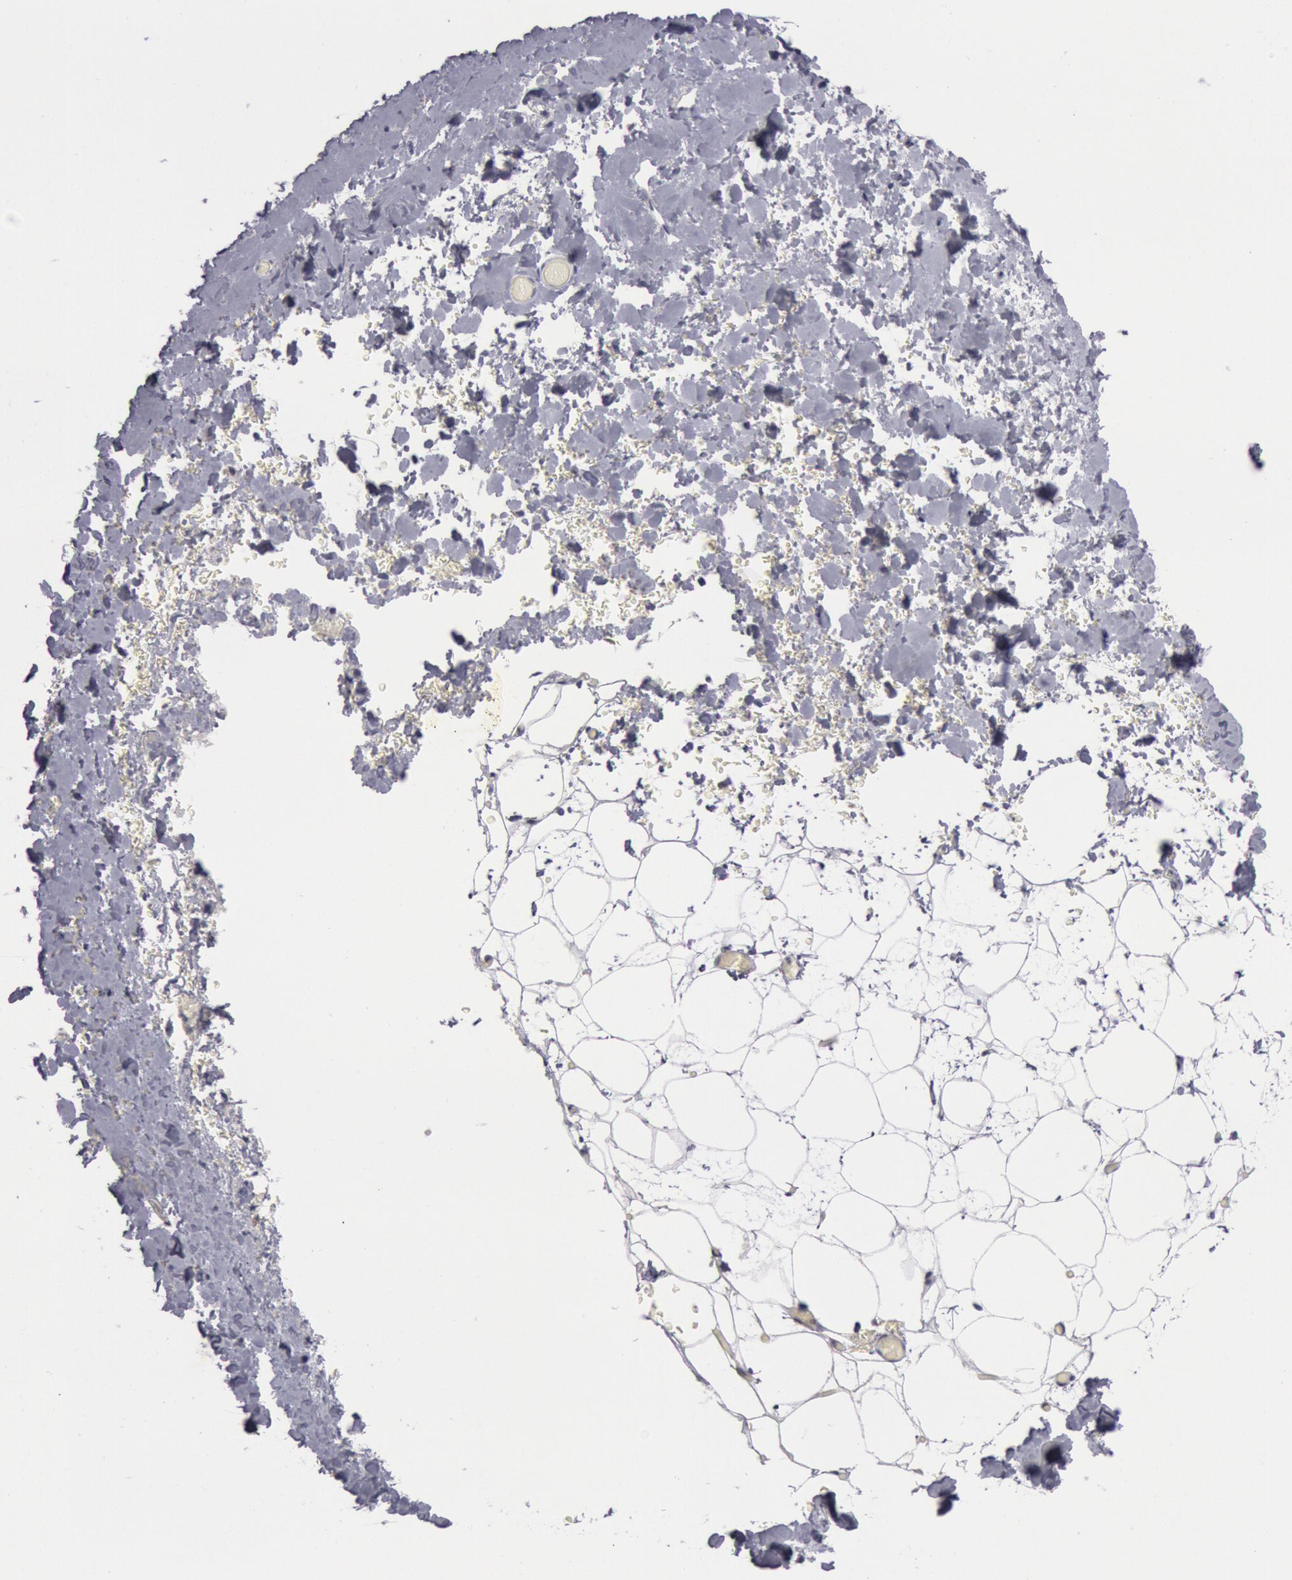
{"staining": {"intensity": "negative", "quantity": "none", "location": "none"}, "tissue": "breast", "cell_type": "Adipocytes", "image_type": "normal", "snomed": [{"axis": "morphology", "description": "Normal tissue, NOS"}, {"axis": "topography", "description": "Breast"}], "caption": "A high-resolution micrograph shows immunohistochemistry staining of normal breast, which exhibits no significant staining in adipocytes.", "gene": "KRT16", "patient": {"sex": "female", "age": 75}}